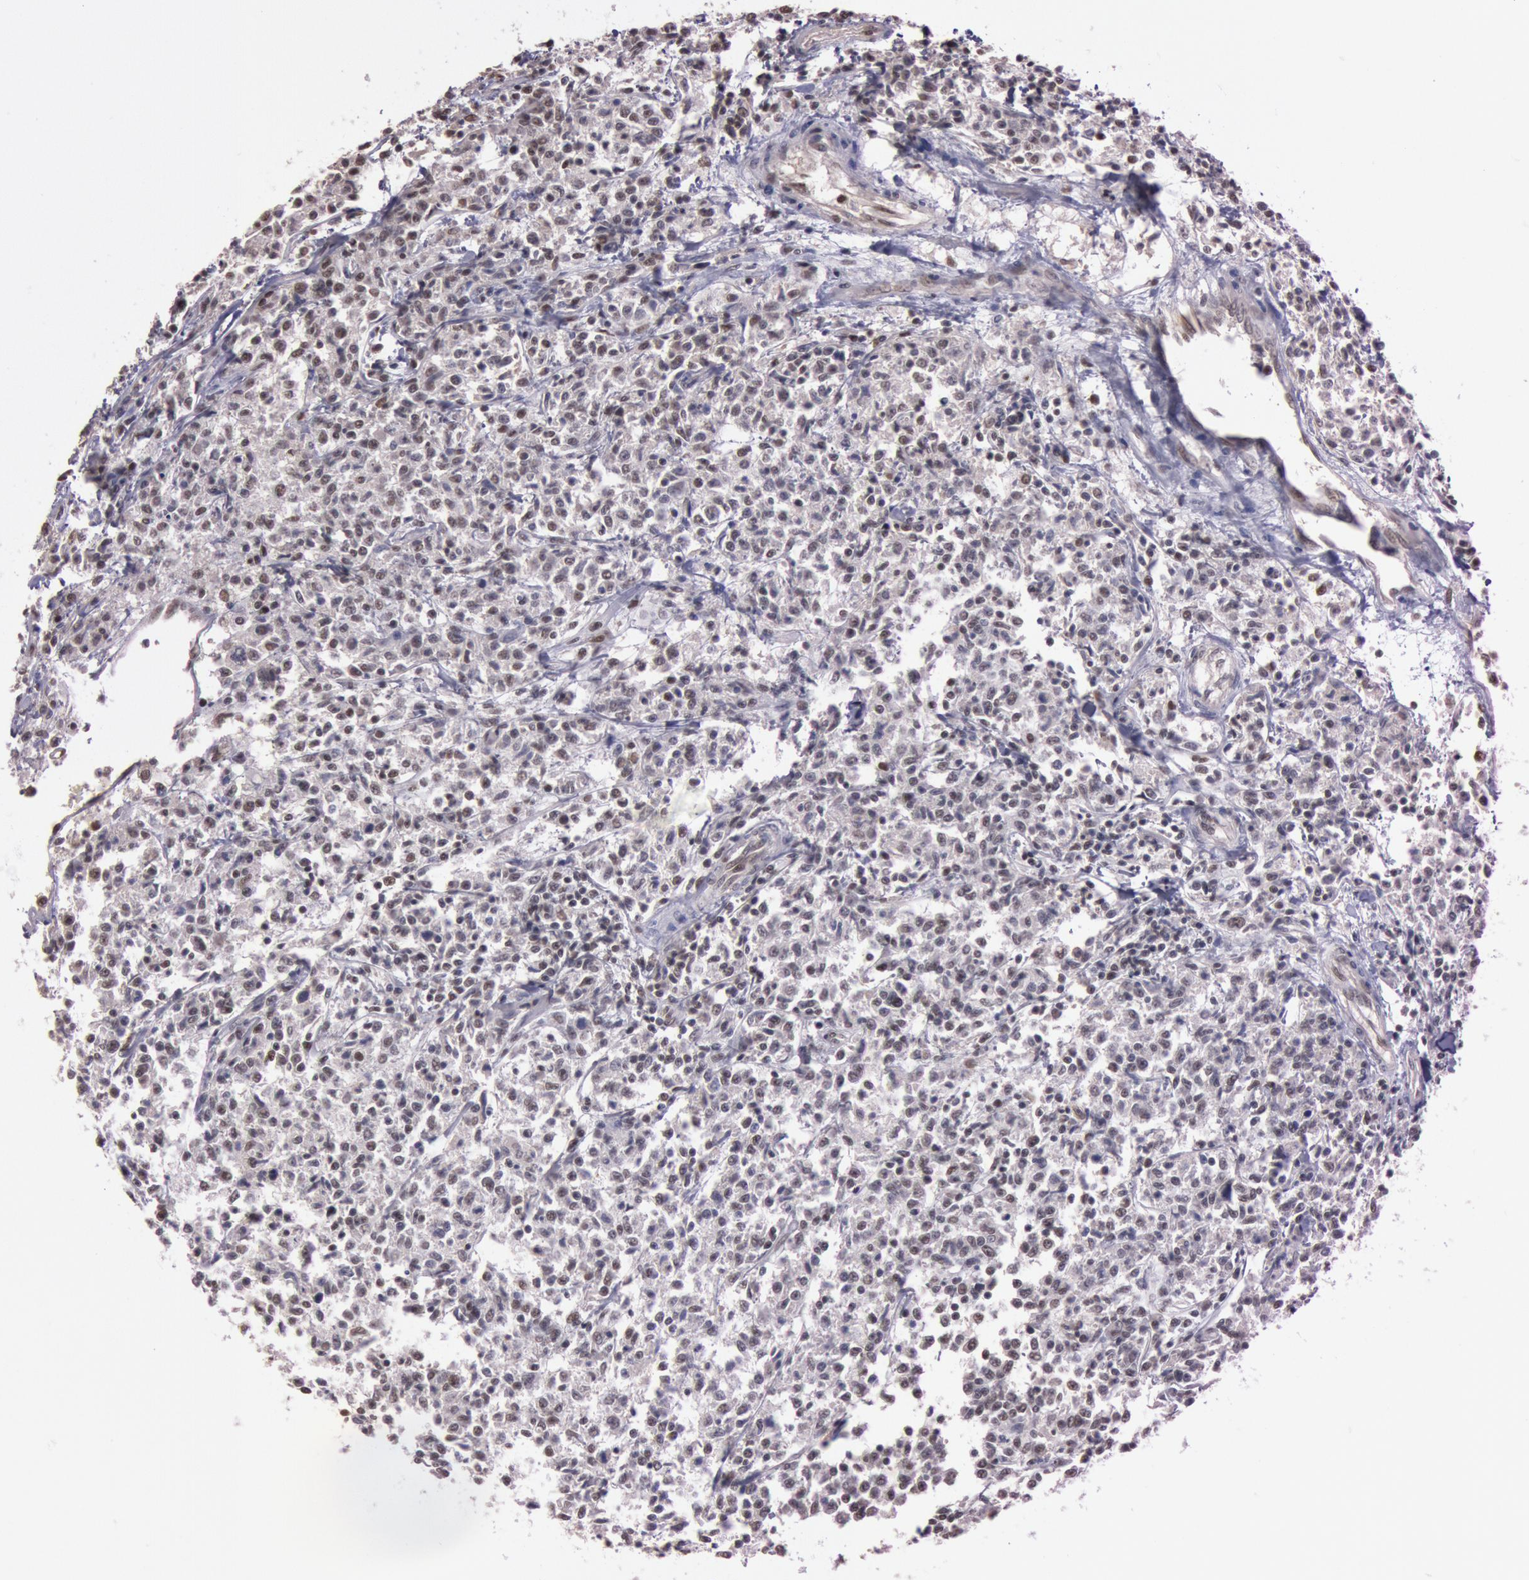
{"staining": {"intensity": "weak", "quantity": "<25%", "location": "nuclear"}, "tissue": "lymphoma", "cell_type": "Tumor cells", "image_type": "cancer", "snomed": [{"axis": "morphology", "description": "Malignant lymphoma, non-Hodgkin's type, Low grade"}, {"axis": "topography", "description": "Small intestine"}], "caption": "Lymphoma was stained to show a protein in brown. There is no significant expression in tumor cells. The staining was performed using DAB (3,3'-diaminobenzidine) to visualize the protein expression in brown, while the nuclei were stained in blue with hematoxylin (Magnification: 20x).", "gene": "TASL", "patient": {"sex": "female", "age": 59}}